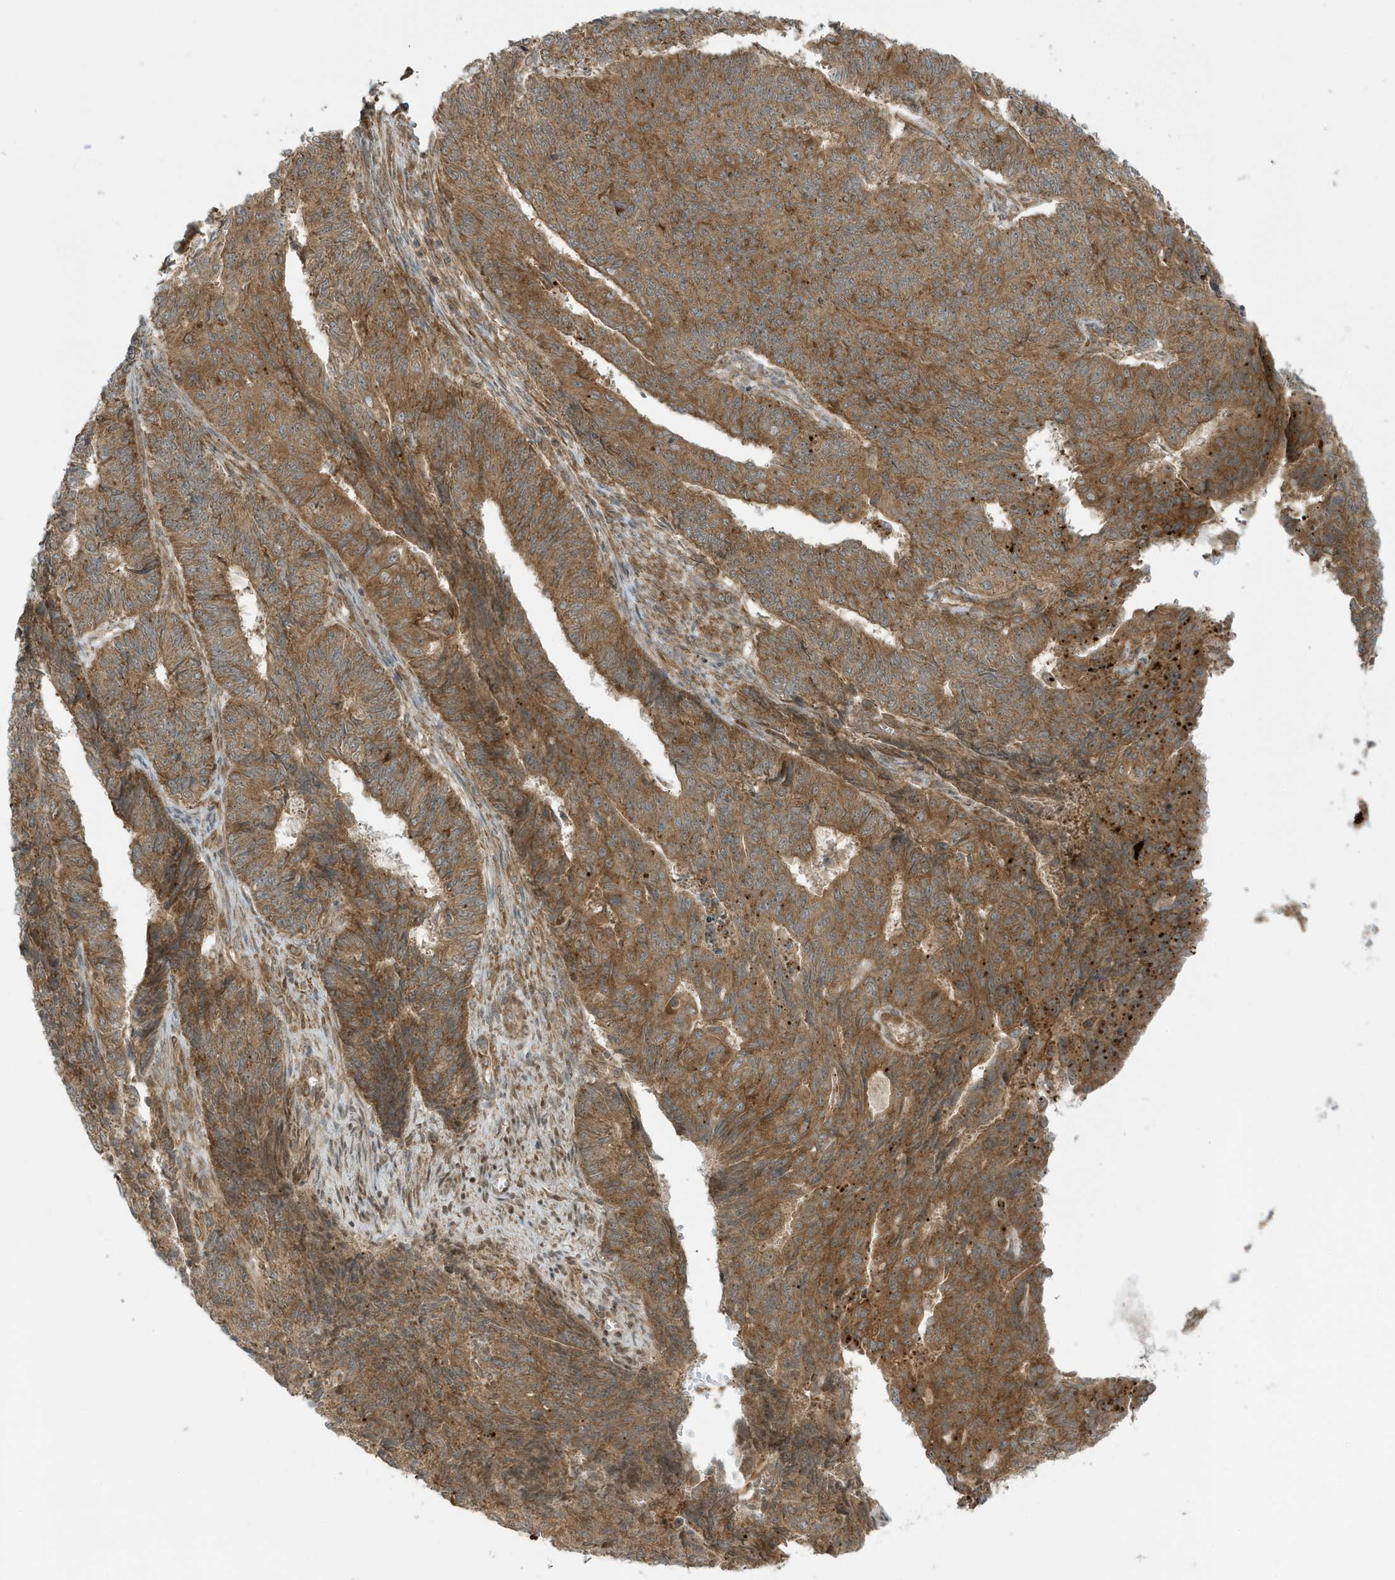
{"staining": {"intensity": "moderate", "quantity": ">75%", "location": "cytoplasmic/membranous"}, "tissue": "endometrial cancer", "cell_type": "Tumor cells", "image_type": "cancer", "snomed": [{"axis": "morphology", "description": "Adenocarcinoma, NOS"}, {"axis": "topography", "description": "Endometrium"}], "caption": "Immunohistochemical staining of human endometrial adenocarcinoma demonstrates moderate cytoplasmic/membranous protein positivity in approximately >75% of tumor cells. The staining was performed using DAB to visualize the protein expression in brown, while the nuclei were stained in blue with hematoxylin (Magnification: 20x).", "gene": "DHX36", "patient": {"sex": "female", "age": 32}}